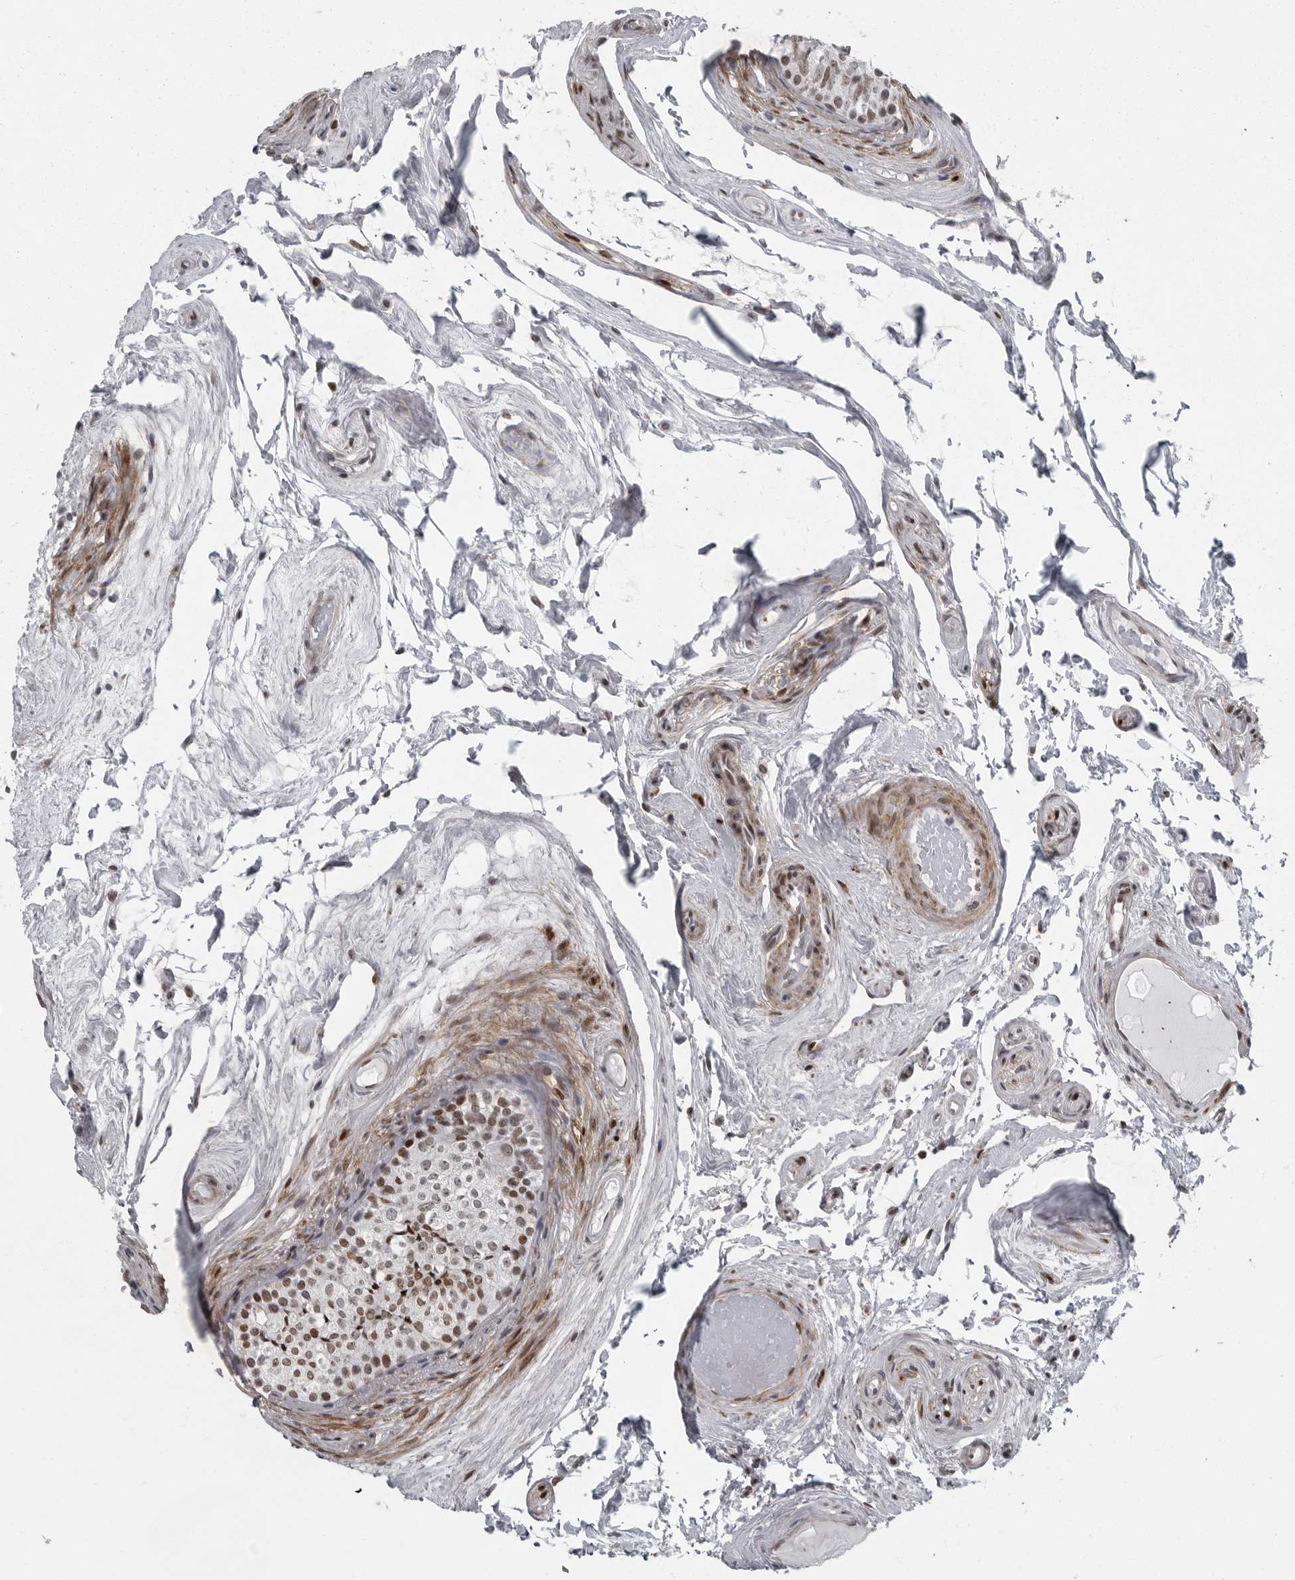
{"staining": {"intensity": "strong", "quantity": "25%-75%", "location": "cytoplasmic/membranous,nuclear"}, "tissue": "epididymis", "cell_type": "Glandular cells", "image_type": "normal", "snomed": [{"axis": "morphology", "description": "Normal tissue, NOS"}, {"axis": "topography", "description": "Epididymis"}], "caption": "Protein staining shows strong cytoplasmic/membranous,nuclear staining in approximately 25%-75% of glandular cells in benign epididymis. The staining was performed using DAB to visualize the protein expression in brown, while the nuclei were stained in blue with hematoxylin (Magnification: 20x).", "gene": "HMGN3", "patient": {"sex": "male", "age": 79}}